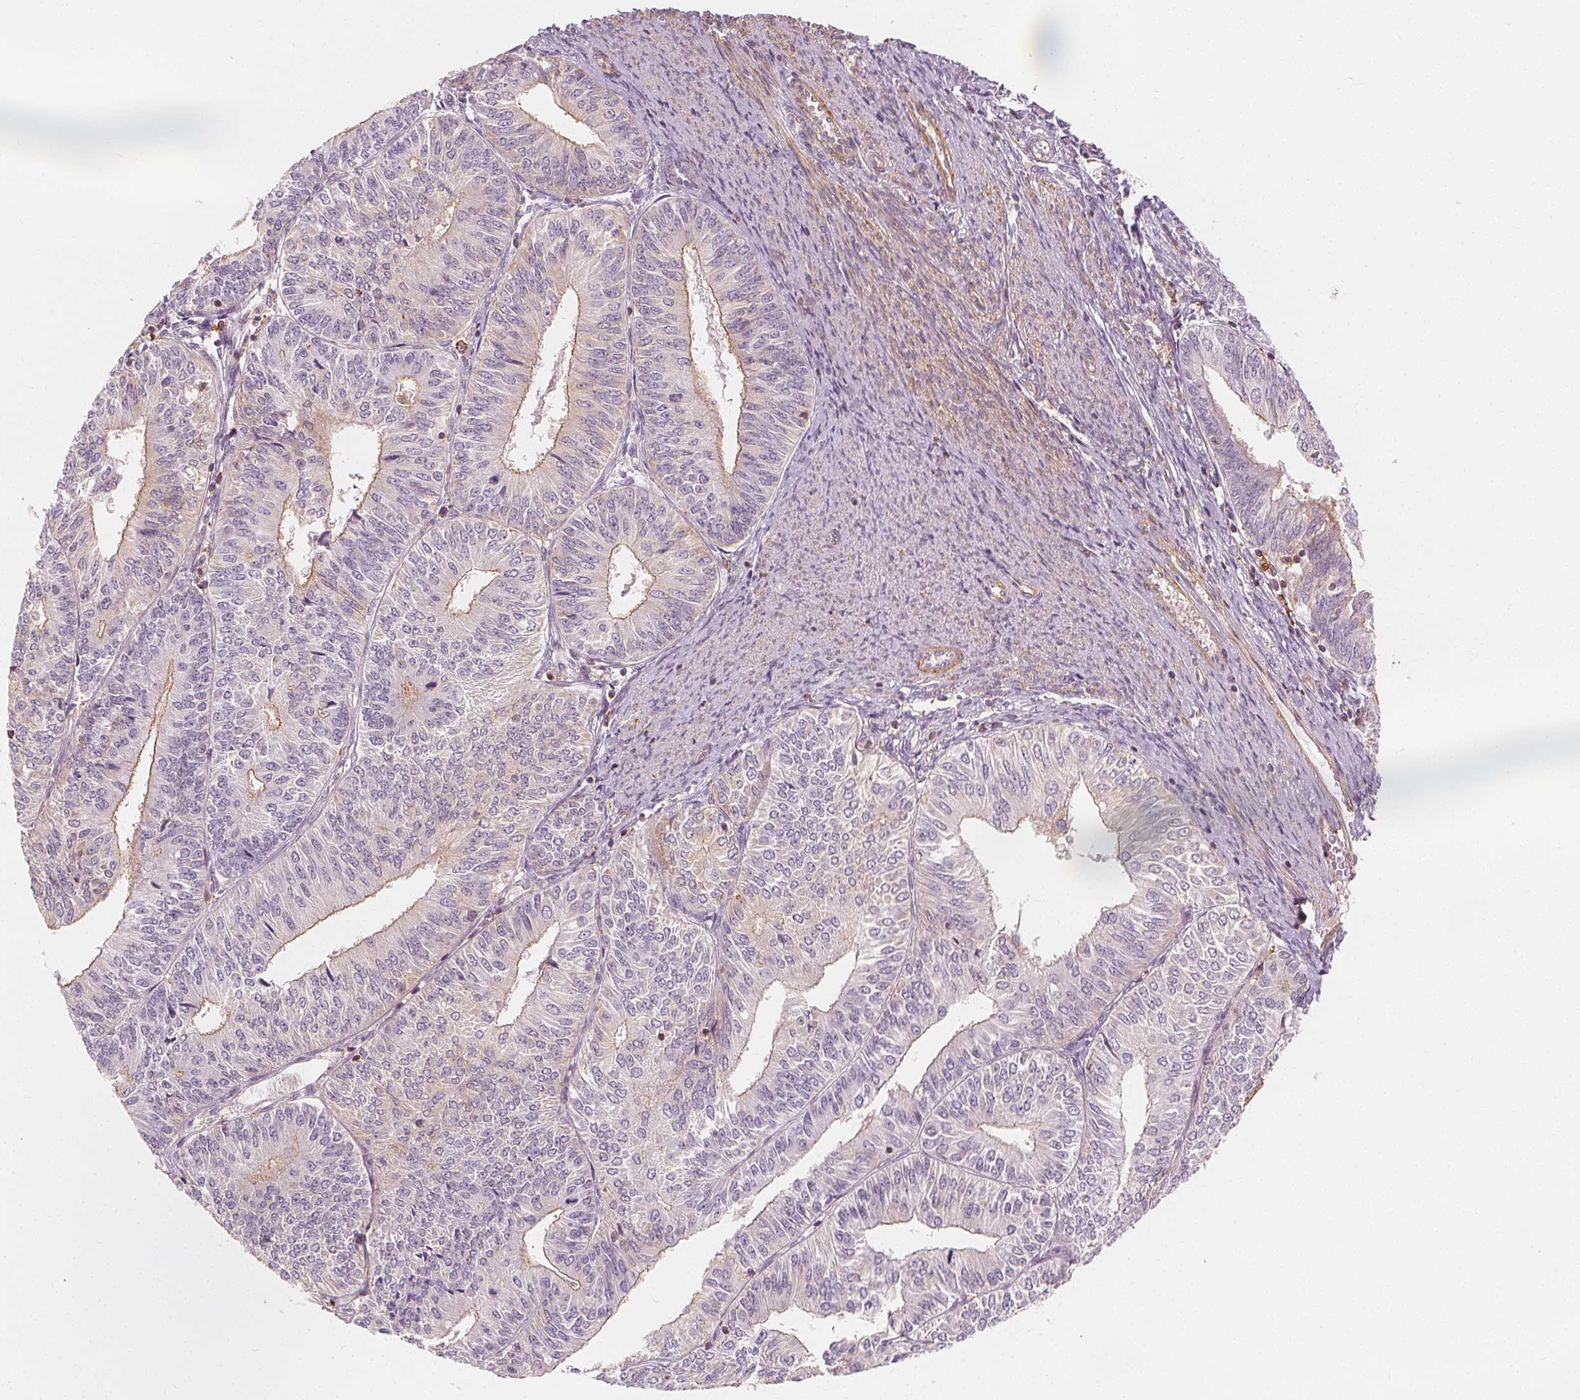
{"staining": {"intensity": "weak", "quantity": "25%-75%", "location": "cytoplasmic/membranous"}, "tissue": "endometrial cancer", "cell_type": "Tumor cells", "image_type": "cancer", "snomed": [{"axis": "morphology", "description": "Adenocarcinoma, NOS"}, {"axis": "topography", "description": "Endometrium"}], "caption": "Protein expression analysis of endometrial cancer reveals weak cytoplasmic/membranous positivity in approximately 25%-75% of tumor cells. (brown staining indicates protein expression, while blue staining denotes nuclei).", "gene": "ARHGAP26", "patient": {"sex": "female", "age": 58}}